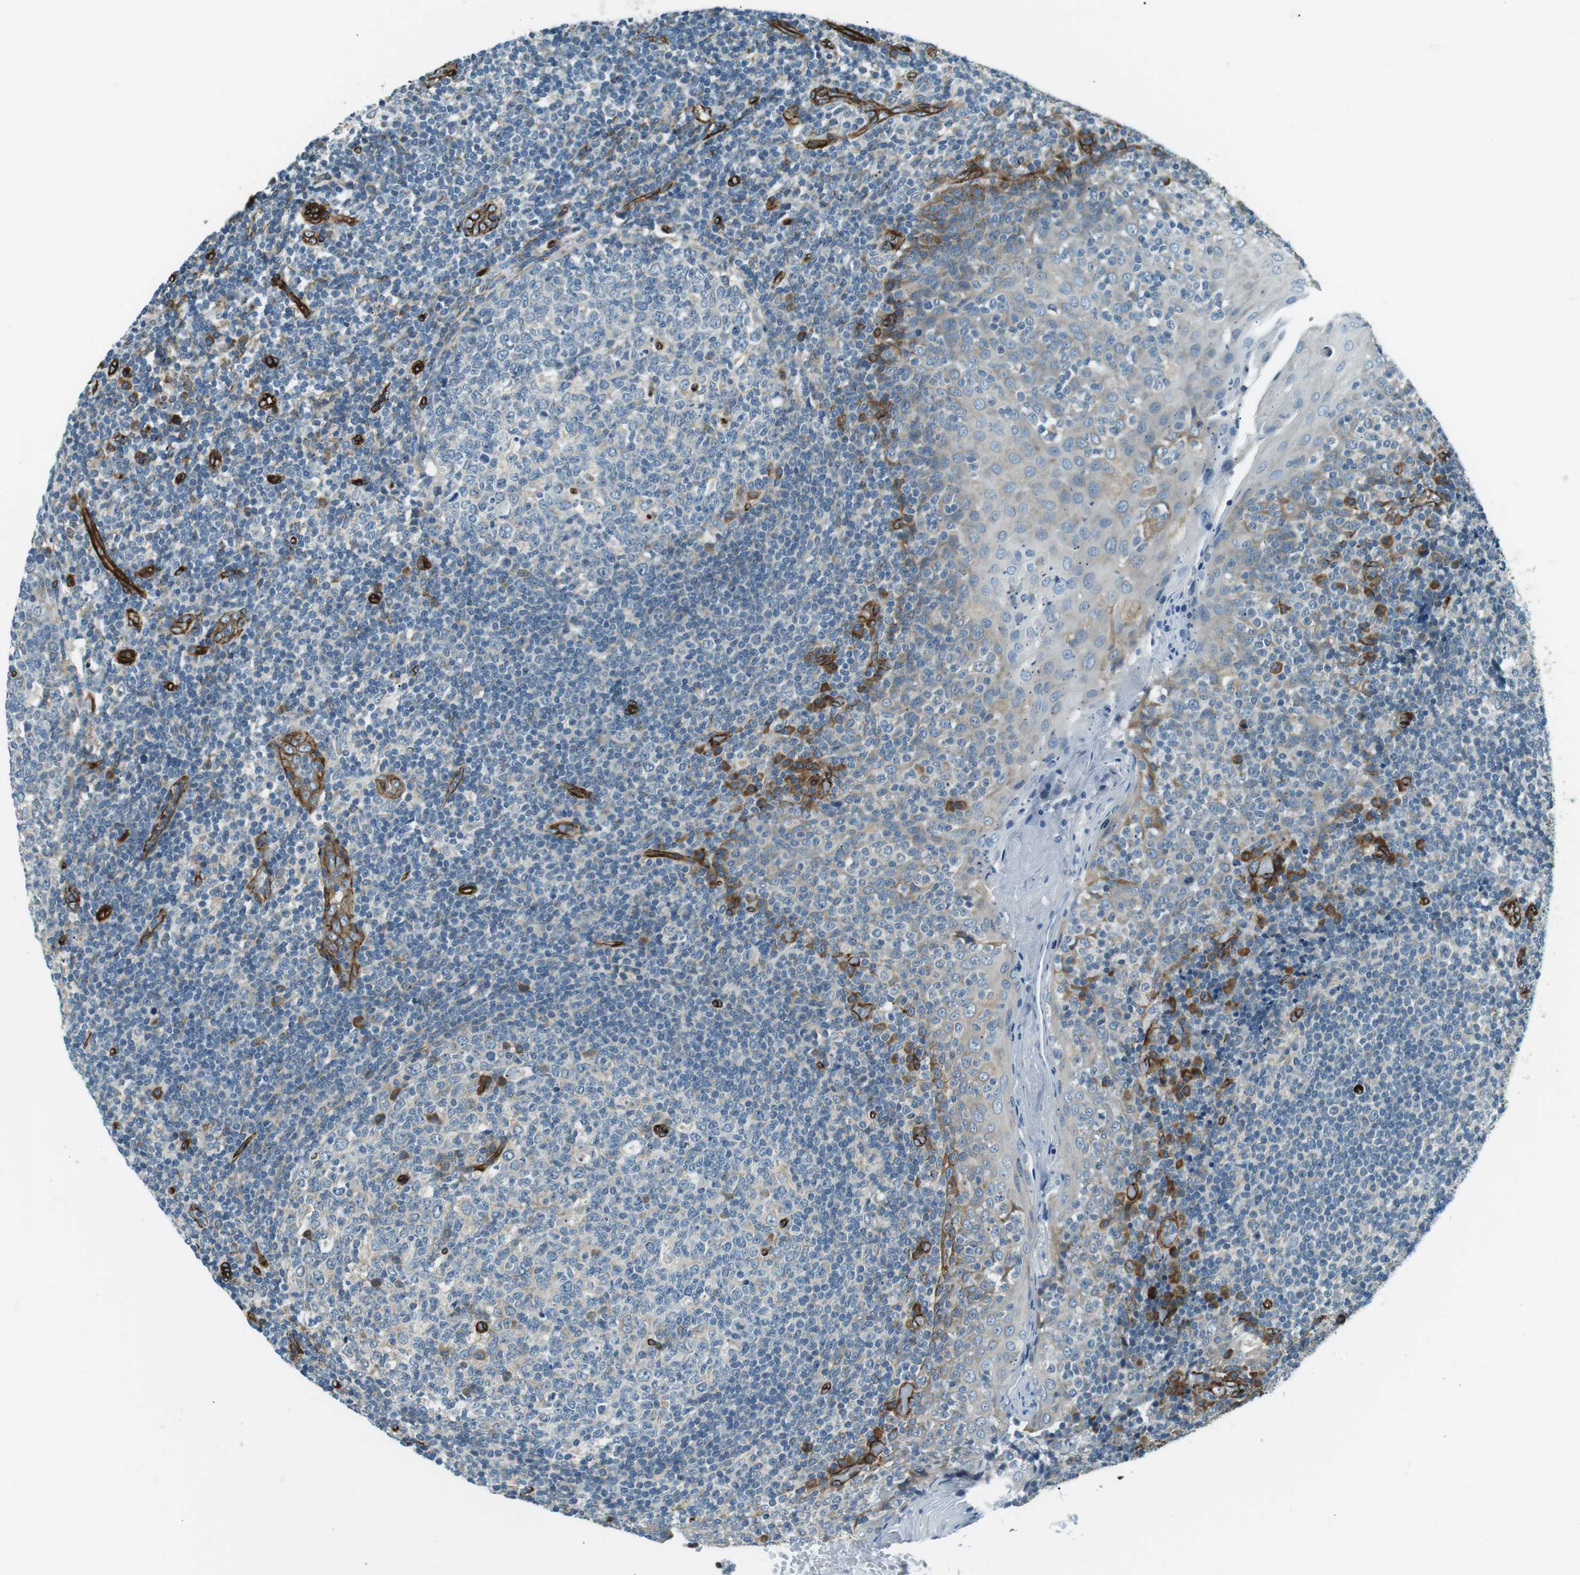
{"staining": {"intensity": "moderate", "quantity": "<25%", "location": "cytoplasmic/membranous"}, "tissue": "tonsil", "cell_type": "Germinal center cells", "image_type": "normal", "snomed": [{"axis": "morphology", "description": "Normal tissue, NOS"}, {"axis": "topography", "description": "Tonsil"}], "caption": "Brown immunohistochemical staining in normal tonsil displays moderate cytoplasmic/membranous staining in approximately <25% of germinal center cells. (brown staining indicates protein expression, while blue staining denotes nuclei).", "gene": "ODR4", "patient": {"sex": "female", "age": 19}}